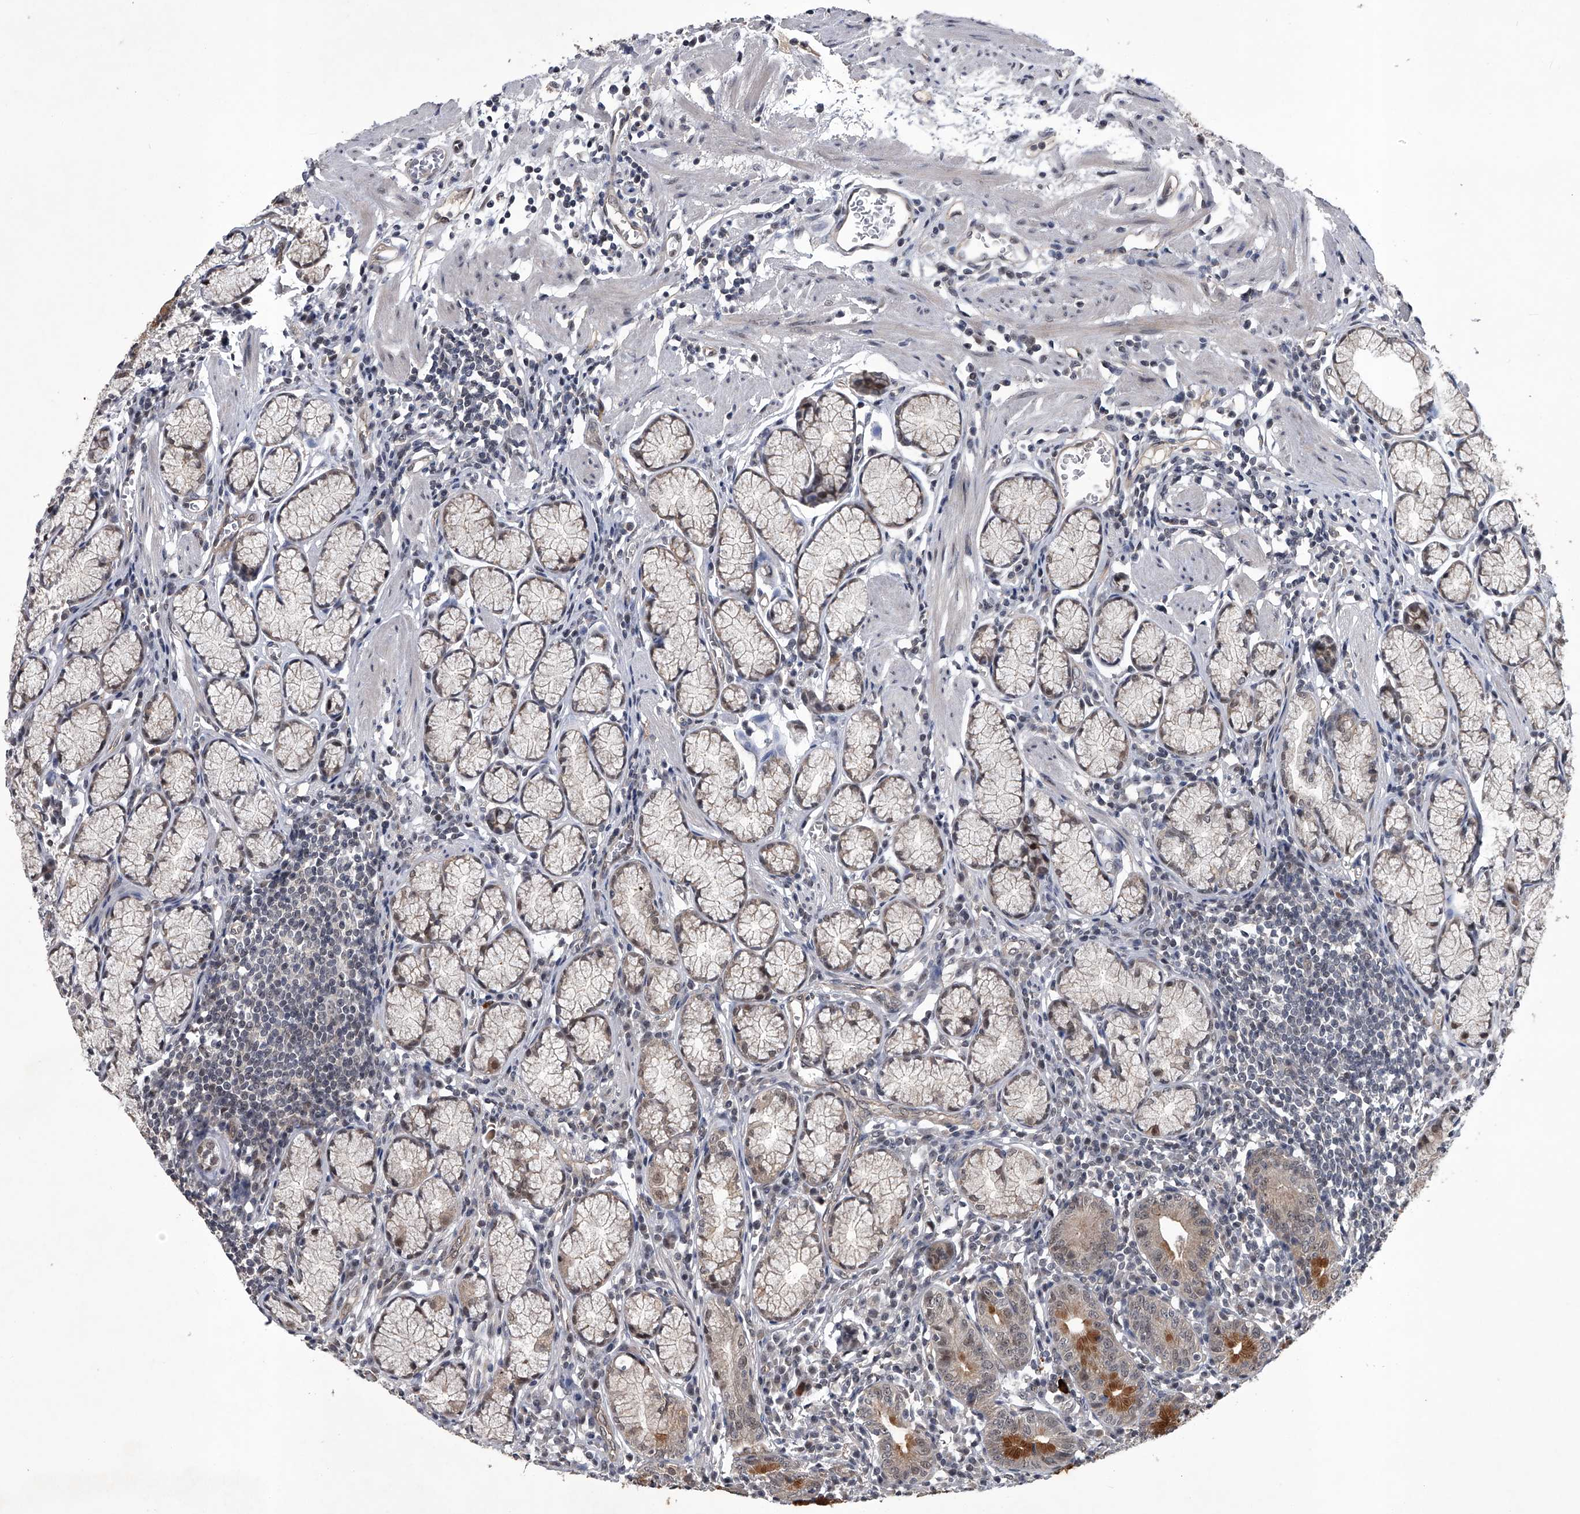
{"staining": {"intensity": "strong", "quantity": "25%-75%", "location": "cytoplasmic/membranous"}, "tissue": "stomach", "cell_type": "Glandular cells", "image_type": "normal", "snomed": [{"axis": "morphology", "description": "Normal tissue, NOS"}, {"axis": "topography", "description": "Stomach"}], "caption": "Protein staining by IHC demonstrates strong cytoplasmic/membranous staining in approximately 25%-75% of glandular cells in normal stomach.", "gene": "SLC12A8", "patient": {"sex": "male", "age": 55}}